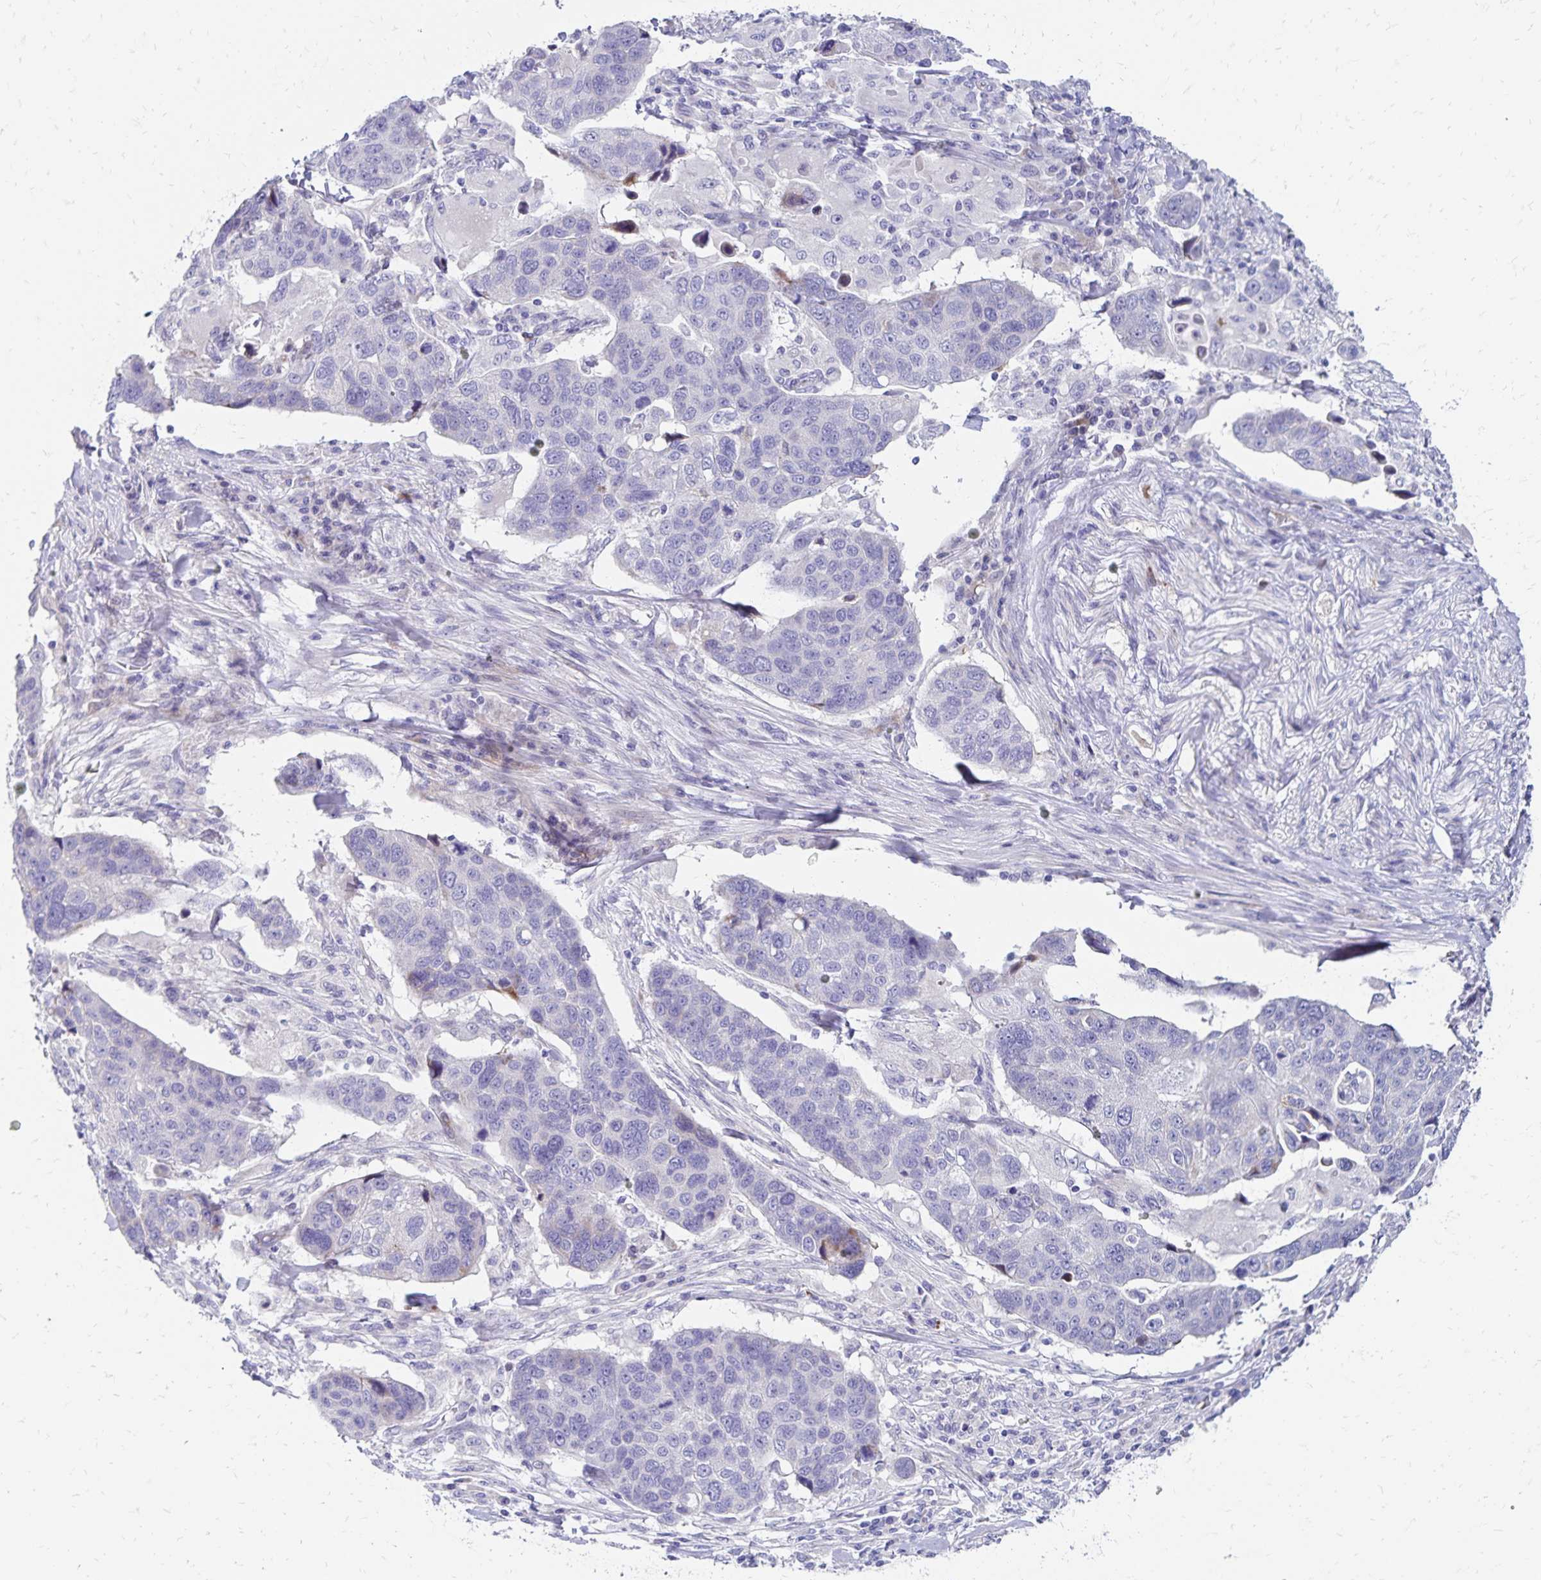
{"staining": {"intensity": "negative", "quantity": "none", "location": "none"}, "tissue": "lung cancer", "cell_type": "Tumor cells", "image_type": "cancer", "snomed": [{"axis": "morphology", "description": "Squamous cell carcinoma, NOS"}, {"axis": "topography", "description": "Lymph node"}, {"axis": "topography", "description": "Lung"}], "caption": "Tumor cells are negative for brown protein staining in lung cancer.", "gene": "NECAP1", "patient": {"sex": "male", "age": 61}}